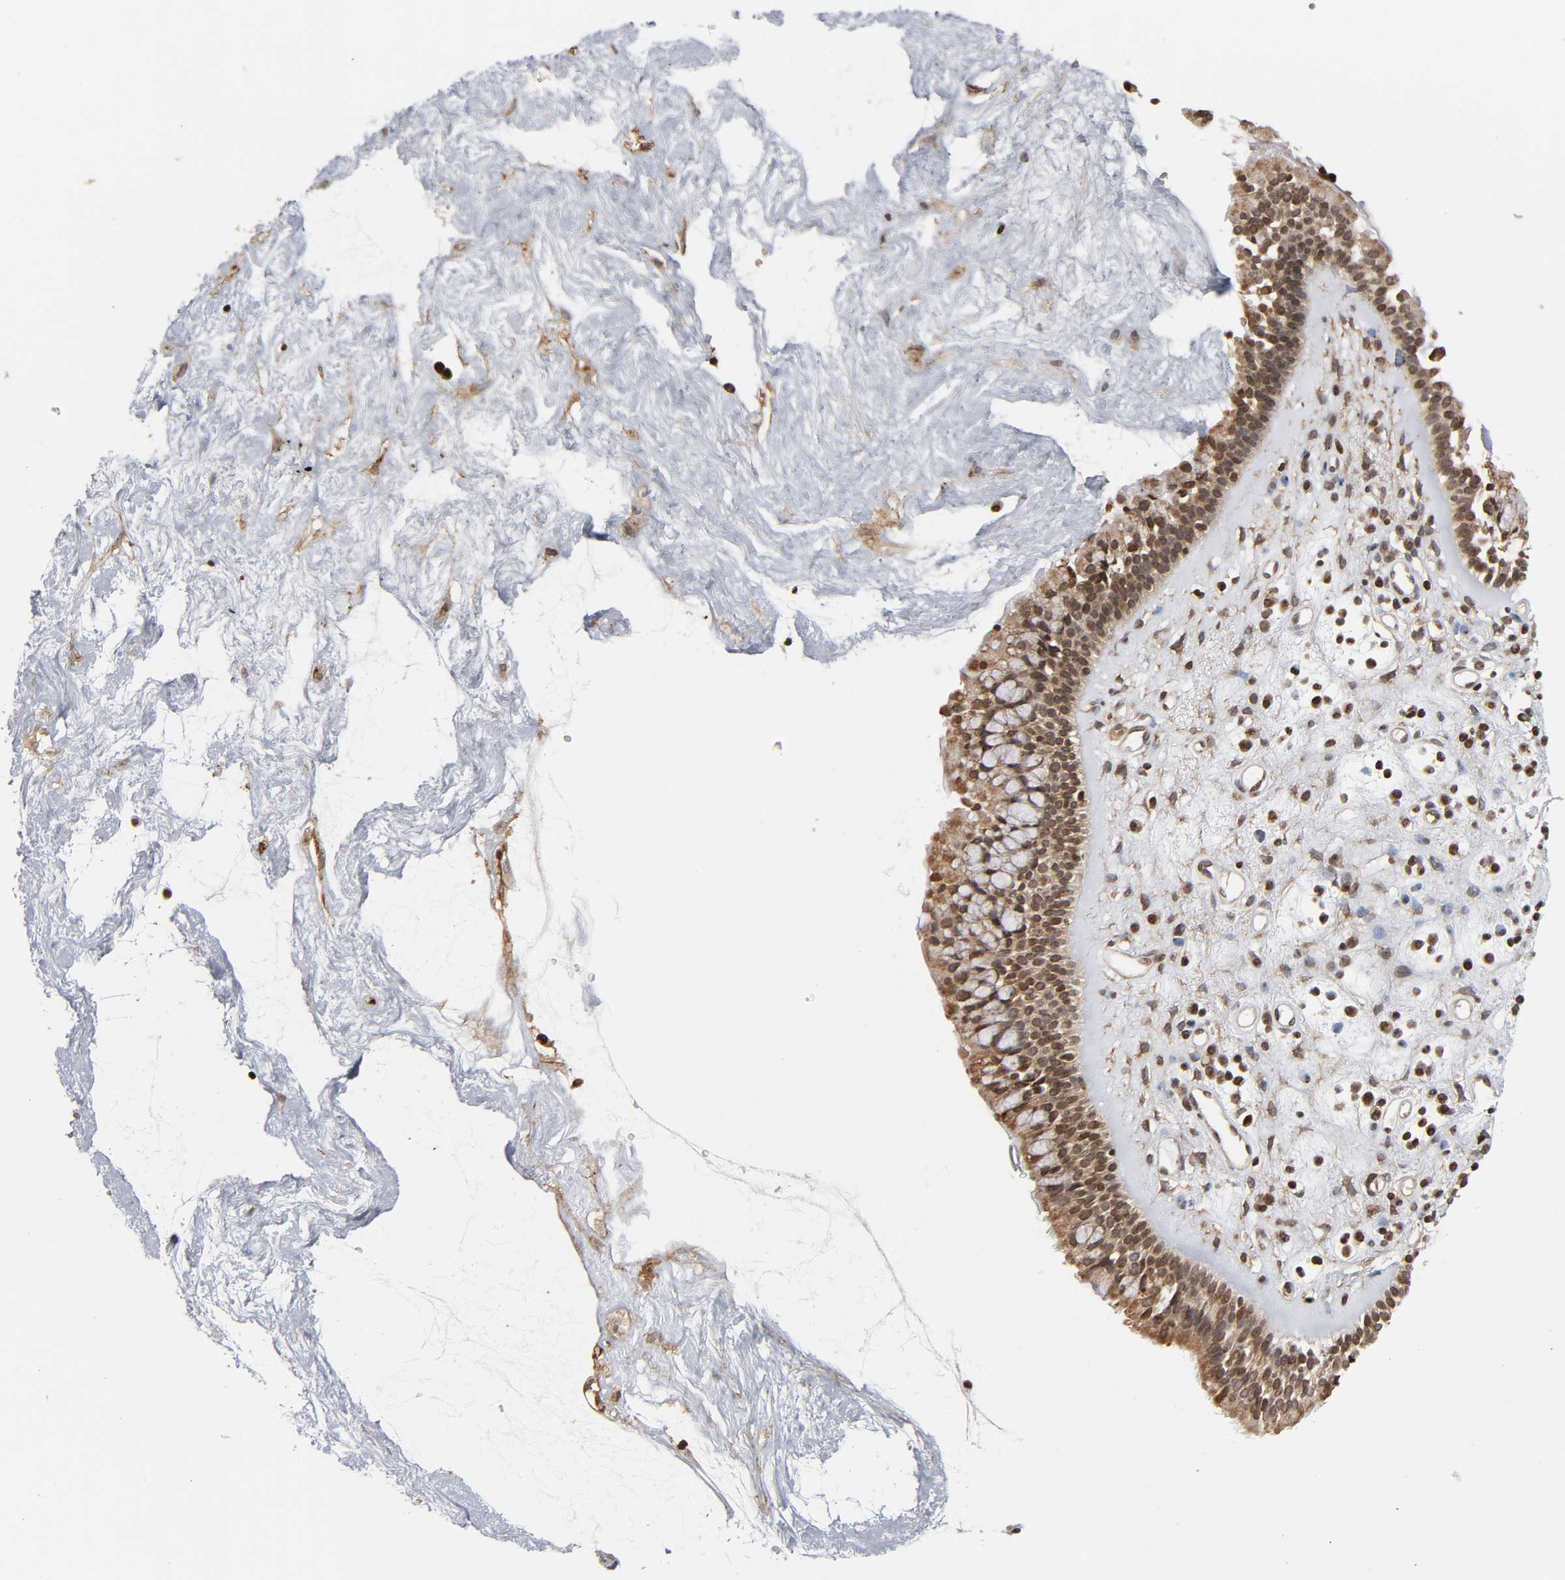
{"staining": {"intensity": "weak", "quantity": ">75%", "location": "cytoplasmic/membranous,nuclear"}, "tissue": "nasopharynx", "cell_type": "Respiratory epithelial cells", "image_type": "normal", "snomed": [{"axis": "morphology", "description": "Normal tissue, NOS"}, {"axis": "morphology", "description": "Inflammation, NOS"}, {"axis": "topography", "description": "Nasopharynx"}], "caption": "Immunohistochemical staining of unremarkable human nasopharynx reveals low levels of weak cytoplasmic/membranous,nuclear positivity in about >75% of respiratory epithelial cells.", "gene": "ITGAV", "patient": {"sex": "male", "age": 48}}